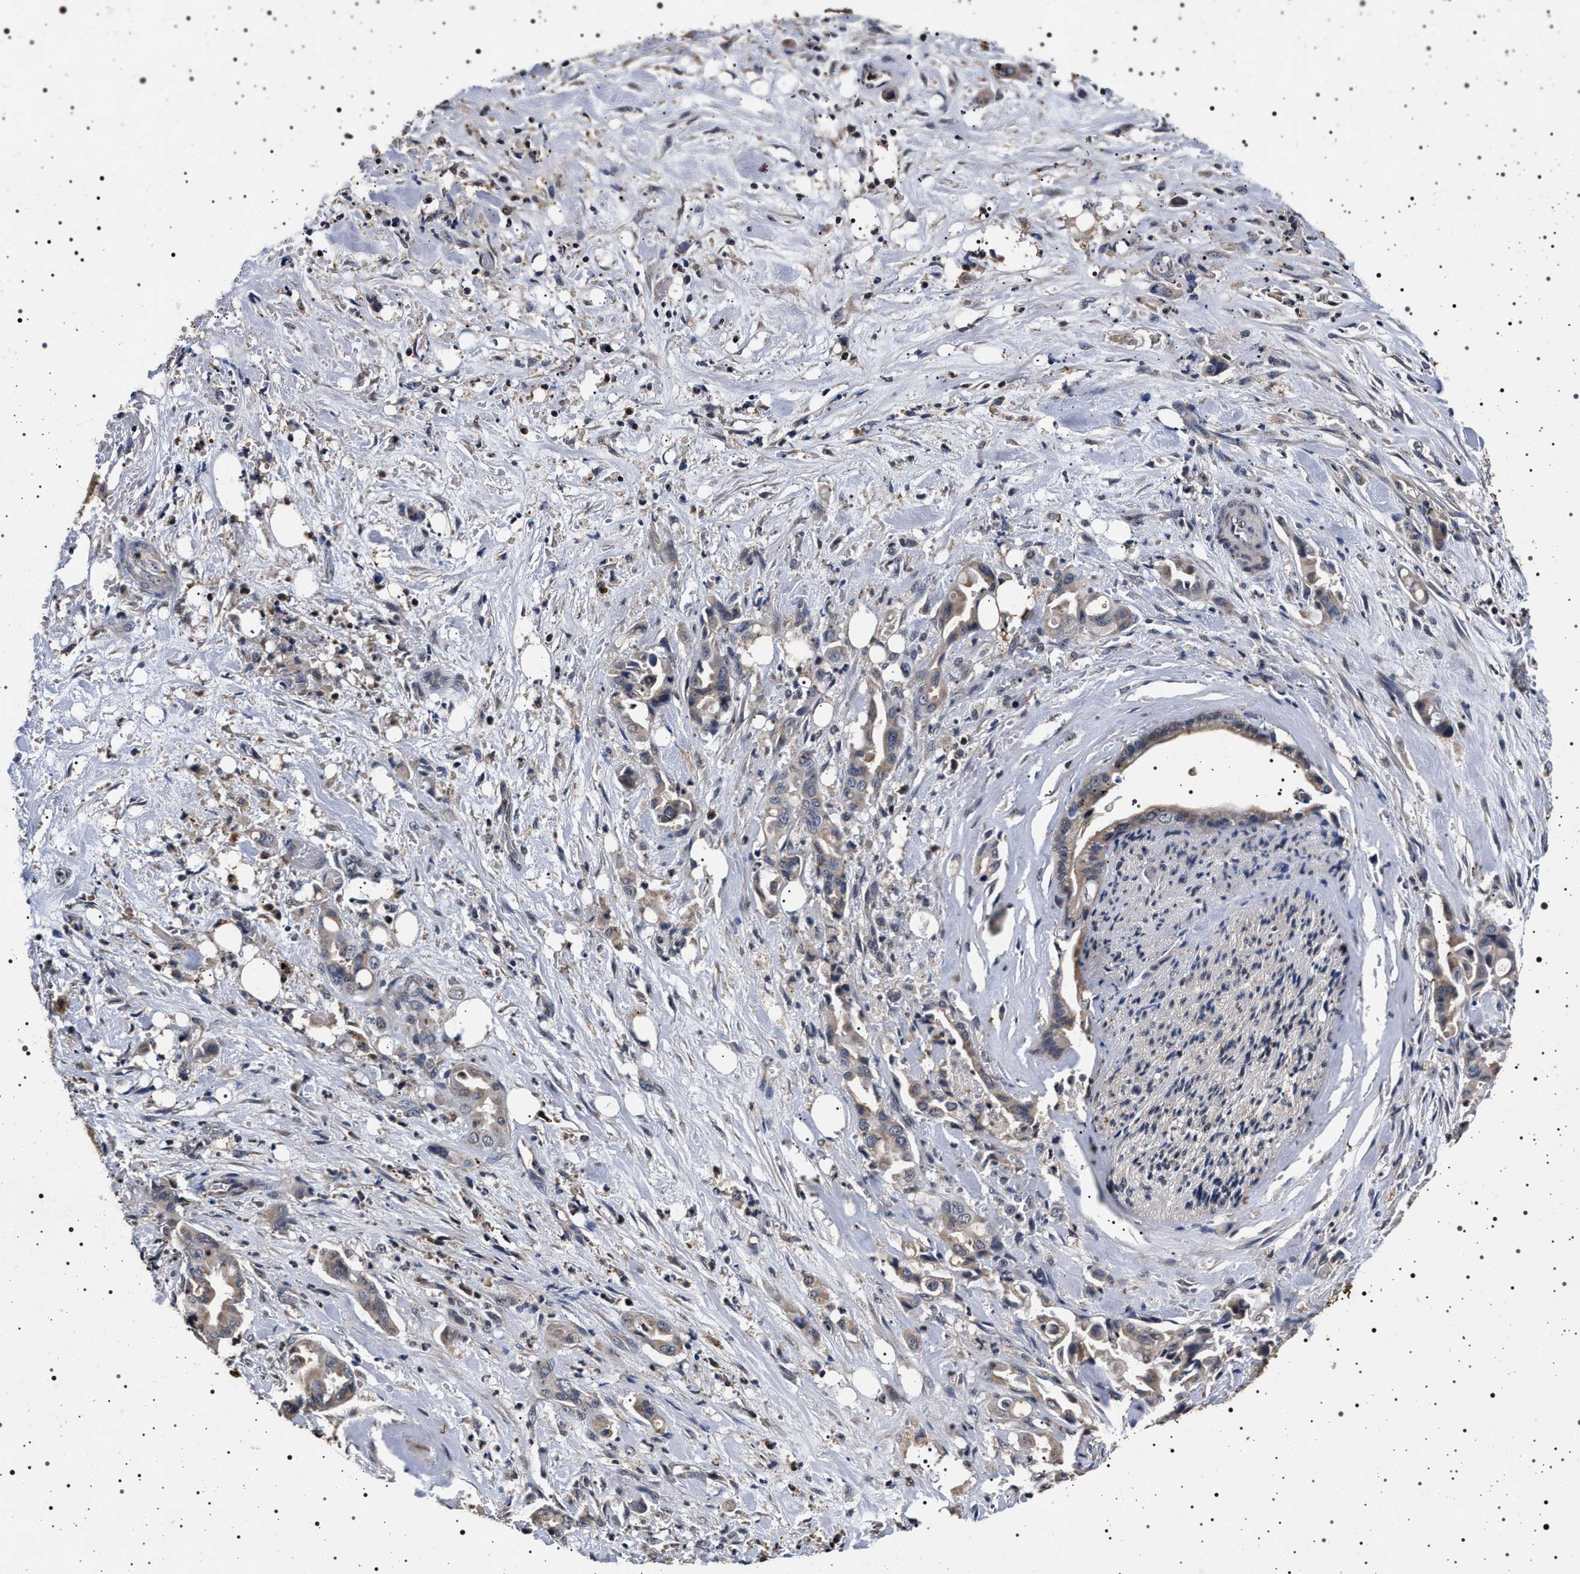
{"staining": {"intensity": "weak", "quantity": "25%-75%", "location": "cytoplasmic/membranous"}, "tissue": "liver cancer", "cell_type": "Tumor cells", "image_type": "cancer", "snomed": [{"axis": "morphology", "description": "Cholangiocarcinoma"}, {"axis": "topography", "description": "Liver"}], "caption": "Liver cancer tissue reveals weak cytoplasmic/membranous expression in about 25%-75% of tumor cells", "gene": "CDKN1B", "patient": {"sex": "female", "age": 68}}